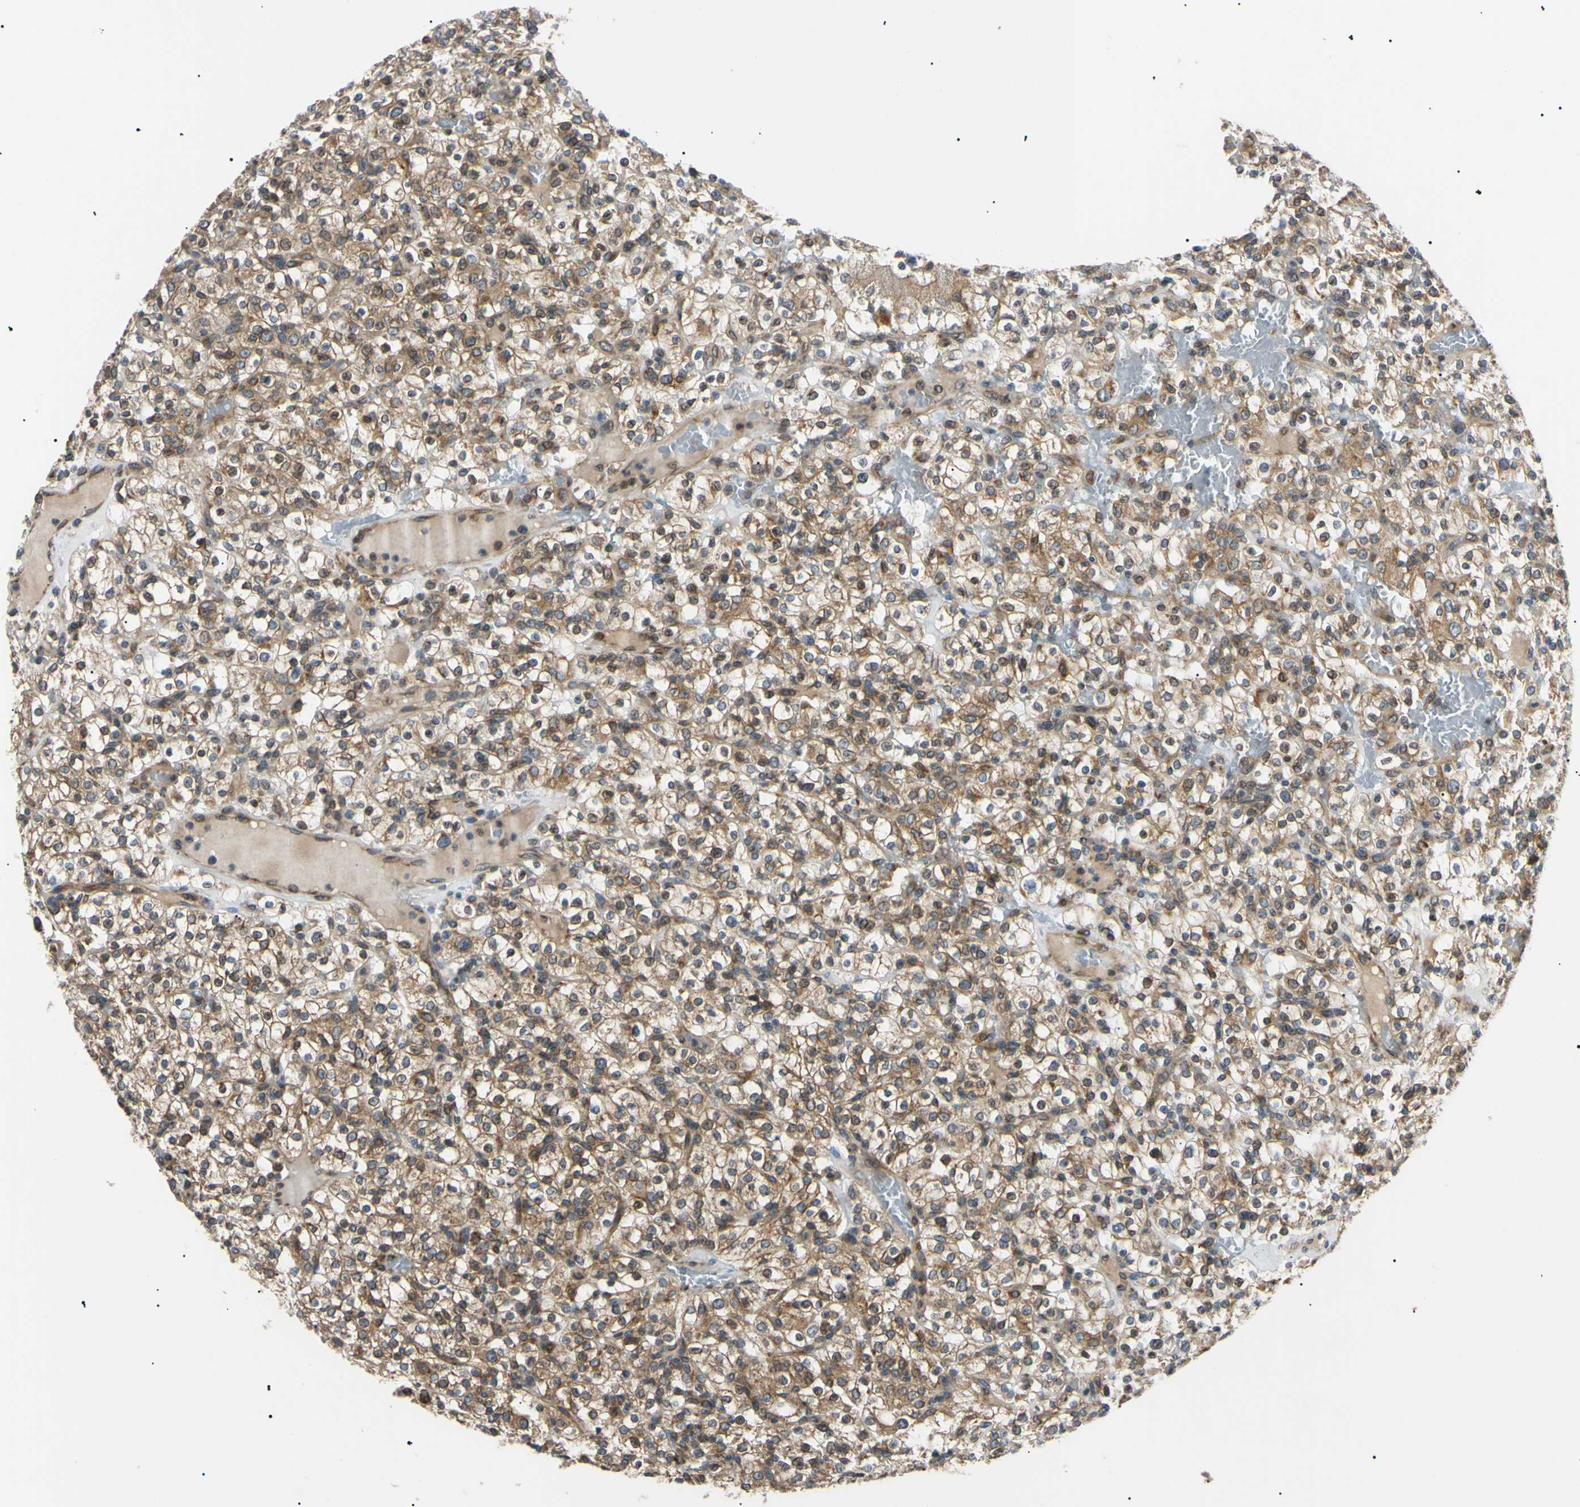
{"staining": {"intensity": "moderate", "quantity": "25%-75%", "location": "cytoplasmic/membranous"}, "tissue": "renal cancer", "cell_type": "Tumor cells", "image_type": "cancer", "snomed": [{"axis": "morphology", "description": "Normal tissue, NOS"}, {"axis": "morphology", "description": "Adenocarcinoma, NOS"}, {"axis": "topography", "description": "Kidney"}], "caption": "Immunohistochemical staining of human renal cancer exhibits moderate cytoplasmic/membranous protein positivity in approximately 25%-75% of tumor cells.", "gene": "VAPA", "patient": {"sex": "female", "age": 72}}